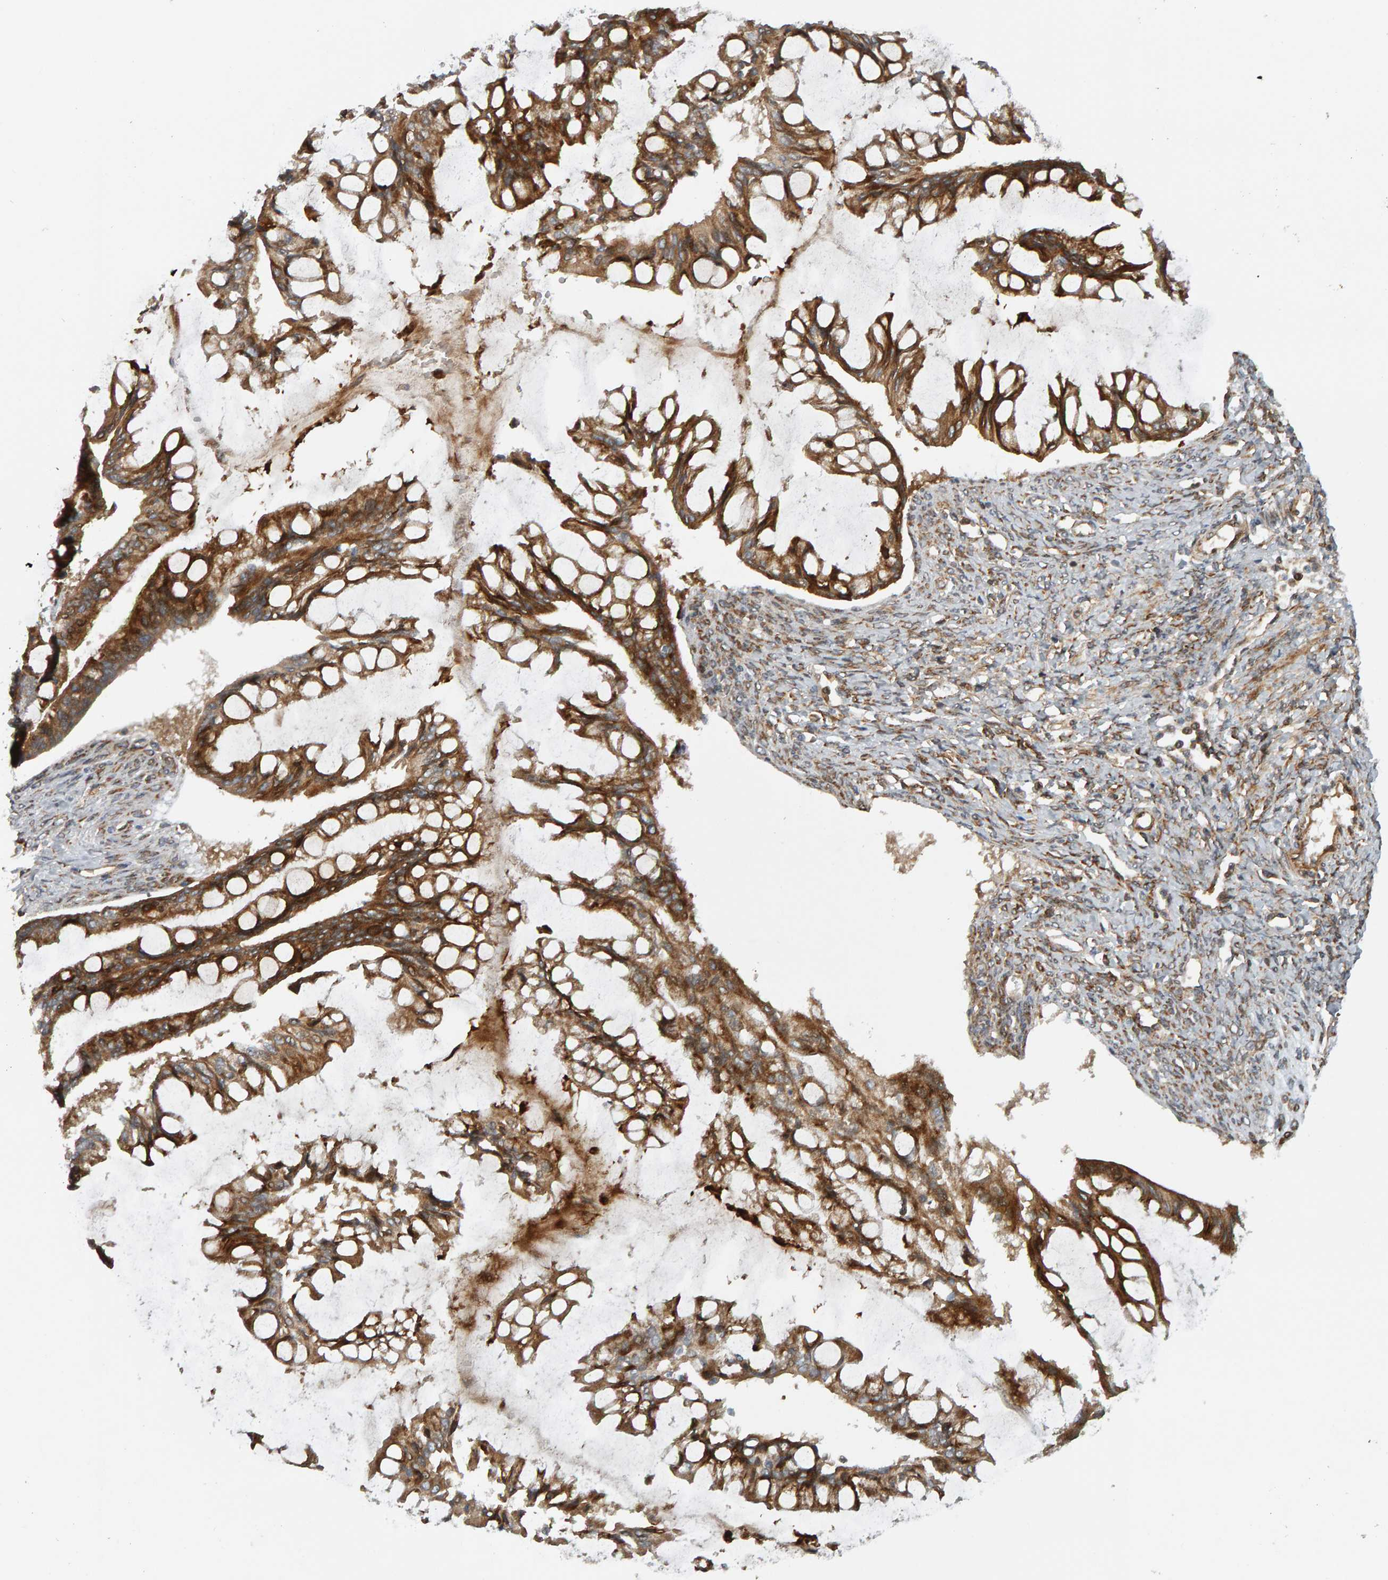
{"staining": {"intensity": "strong", "quantity": ">75%", "location": "cytoplasmic/membranous"}, "tissue": "ovarian cancer", "cell_type": "Tumor cells", "image_type": "cancer", "snomed": [{"axis": "morphology", "description": "Cystadenocarcinoma, mucinous, NOS"}, {"axis": "topography", "description": "Ovary"}], "caption": "This micrograph shows immunohistochemistry staining of human ovarian cancer, with high strong cytoplasmic/membranous expression in about >75% of tumor cells.", "gene": "ZFAND1", "patient": {"sex": "female", "age": 73}}